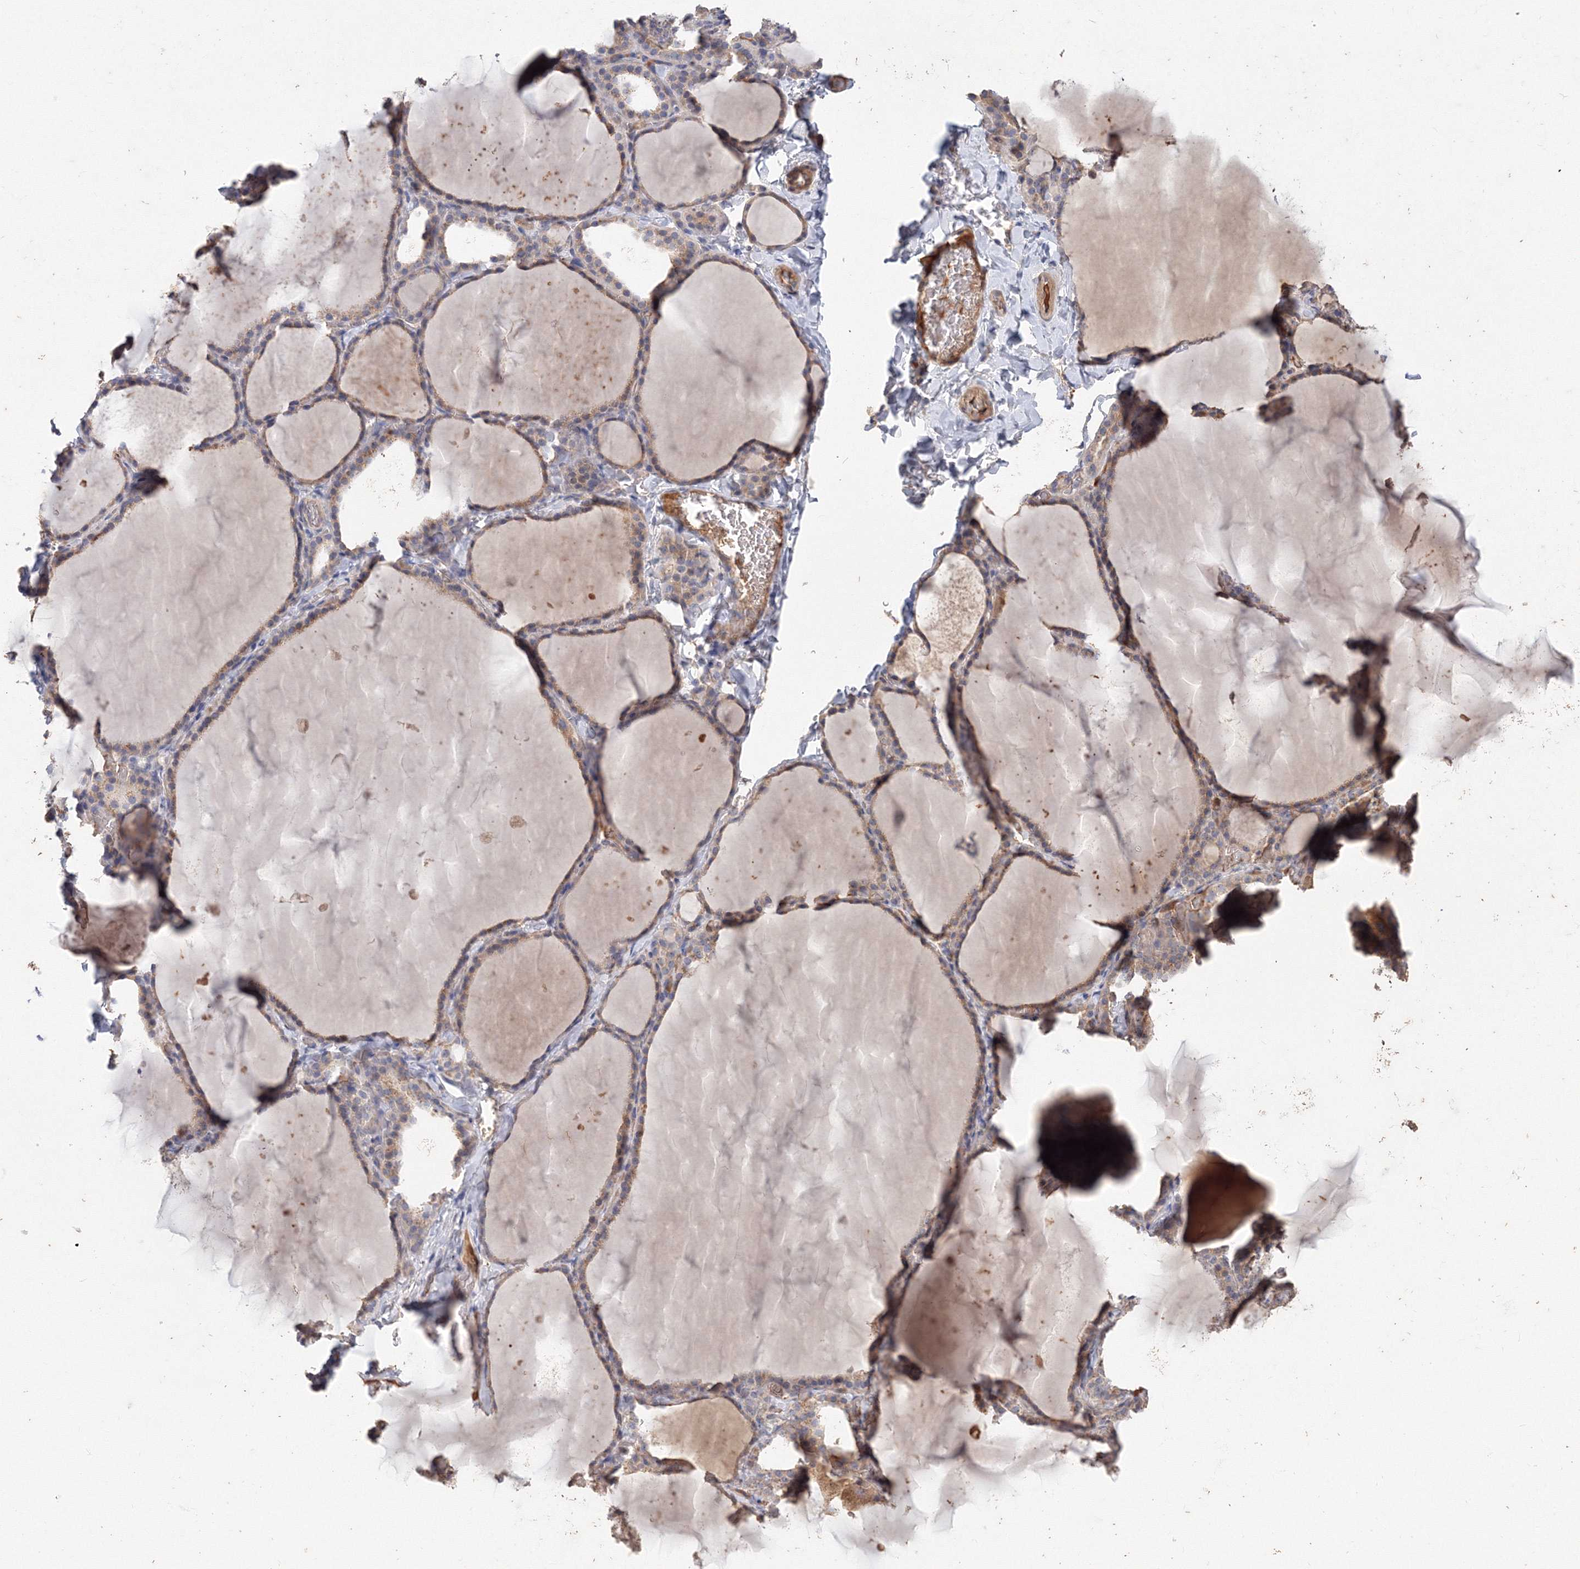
{"staining": {"intensity": "weak", "quantity": "25%-75%", "location": "cytoplasmic/membranous"}, "tissue": "thyroid gland", "cell_type": "Glandular cells", "image_type": "normal", "snomed": [{"axis": "morphology", "description": "Normal tissue, NOS"}, {"axis": "topography", "description": "Thyroid gland"}], "caption": "Weak cytoplasmic/membranous protein expression is present in about 25%-75% of glandular cells in thyroid gland. The staining was performed using DAB to visualize the protein expression in brown, while the nuclei were stained in blue with hematoxylin (Magnification: 20x).", "gene": "GRINA", "patient": {"sex": "female", "age": 22}}